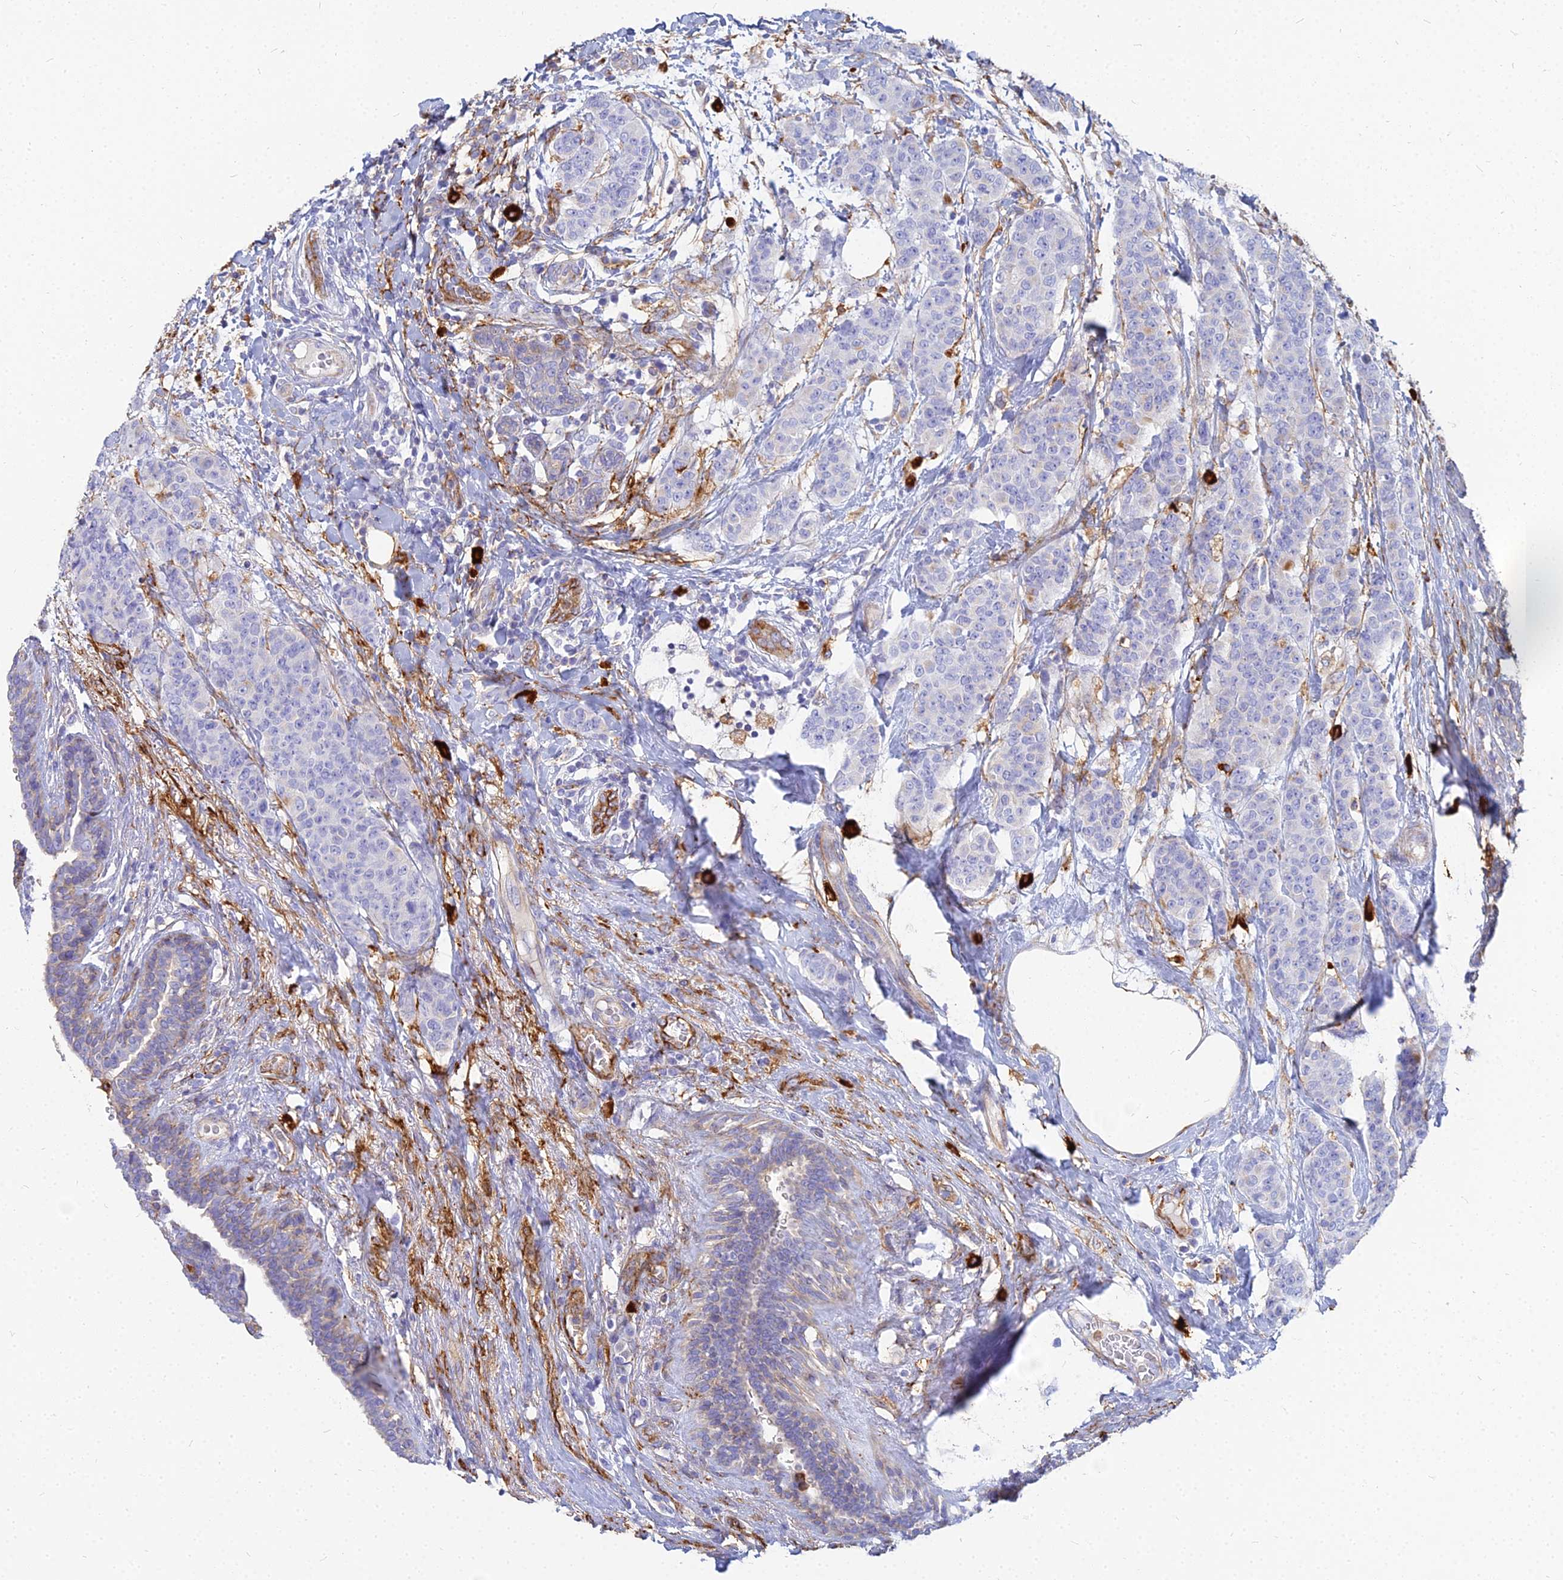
{"staining": {"intensity": "negative", "quantity": "none", "location": "none"}, "tissue": "breast cancer", "cell_type": "Tumor cells", "image_type": "cancer", "snomed": [{"axis": "morphology", "description": "Duct carcinoma"}, {"axis": "topography", "description": "Breast"}], "caption": "Immunohistochemistry (IHC) photomicrograph of breast cancer stained for a protein (brown), which demonstrates no staining in tumor cells.", "gene": "VAT1", "patient": {"sex": "female", "age": 40}}